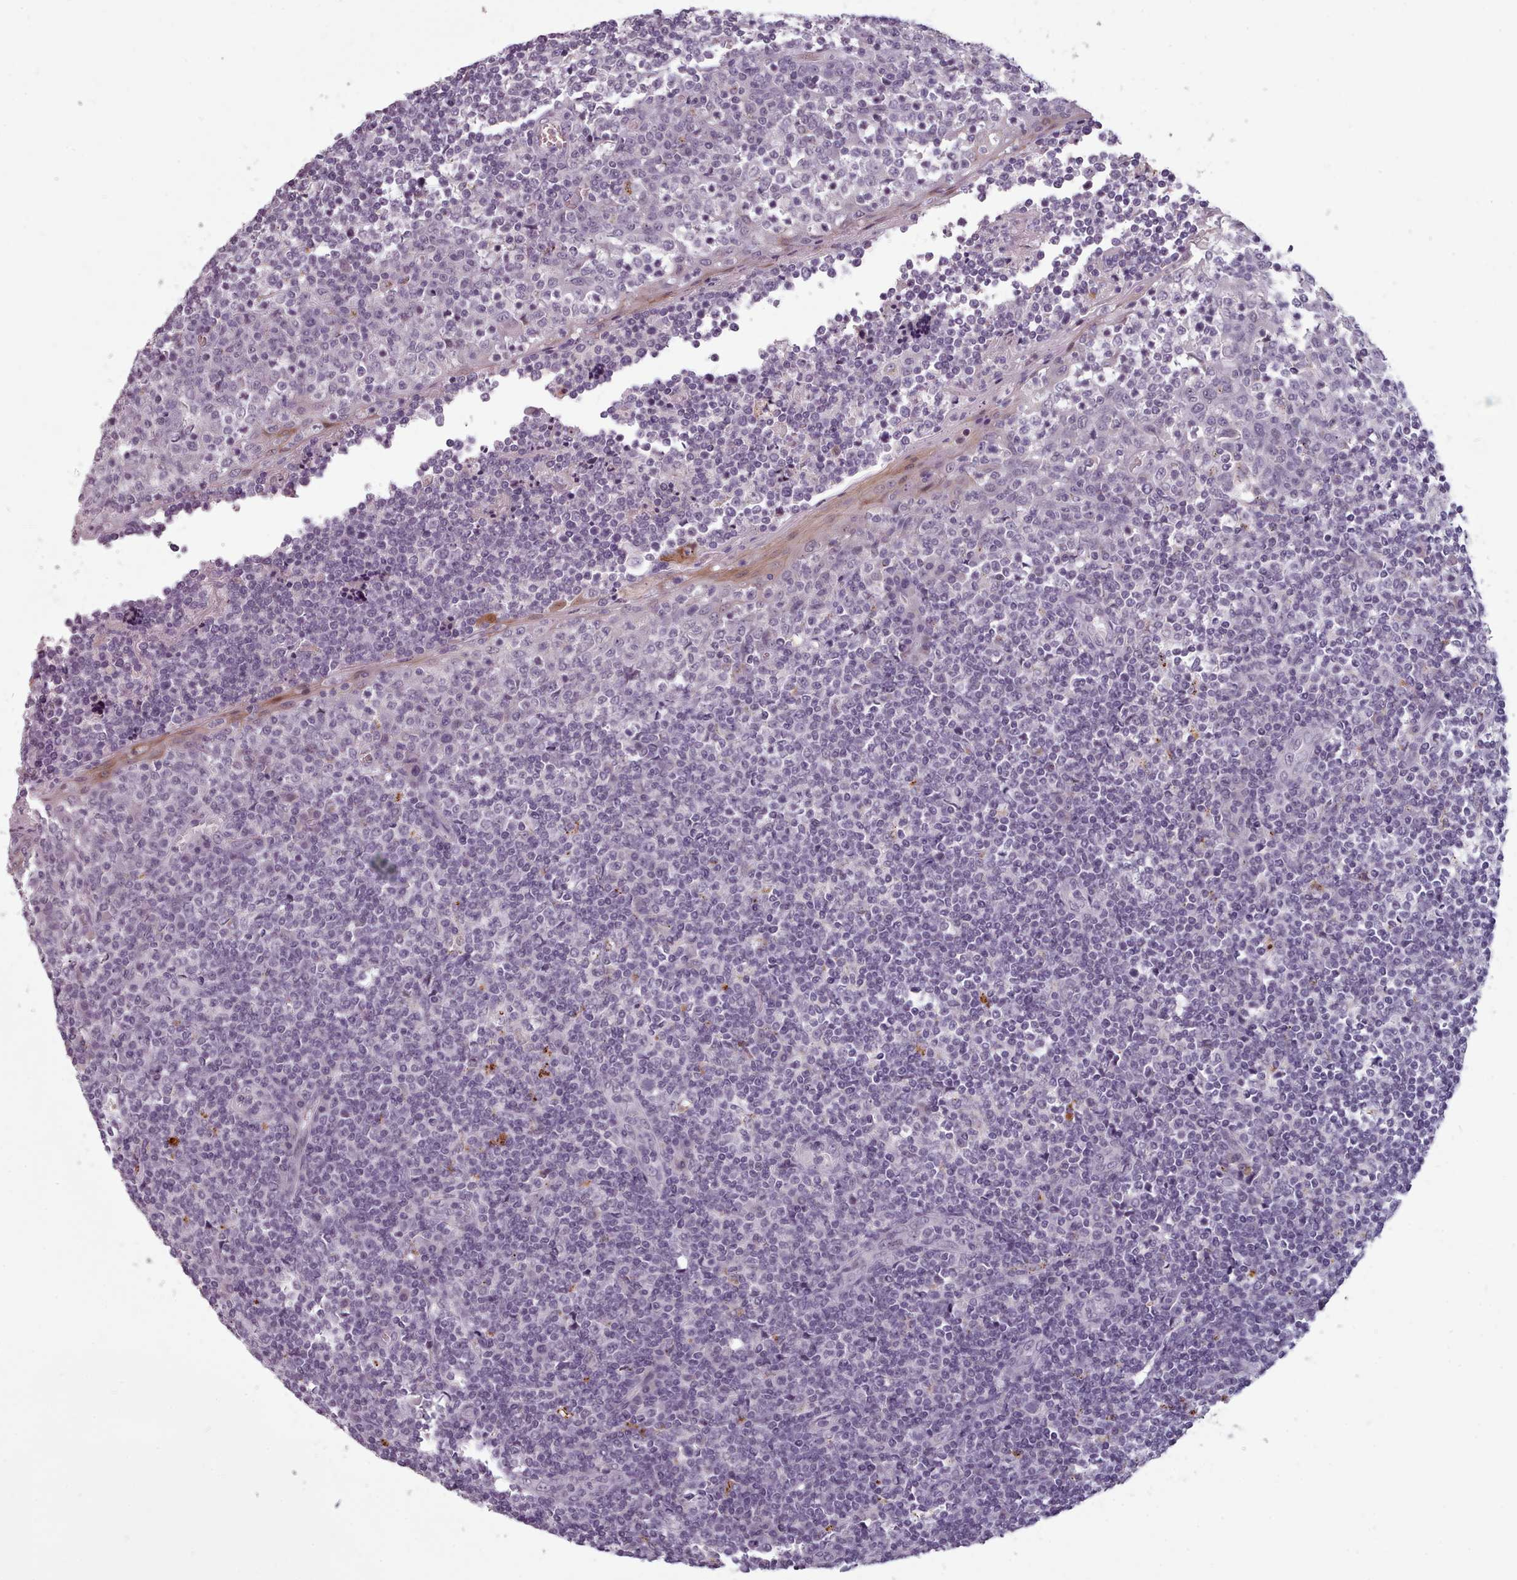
{"staining": {"intensity": "negative", "quantity": "none", "location": "none"}, "tissue": "tonsil", "cell_type": "Germinal center cells", "image_type": "normal", "snomed": [{"axis": "morphology", "description": "Normal tissue, NOS"}, {"axis": "topography", "description": "Tonsil"}], "caption": "A micrograph of tonsil stained for a protein reveals no brown staining in germinal center cells.", "gene": "PBX4", "patient": {"sex": "female", "age": 19}}